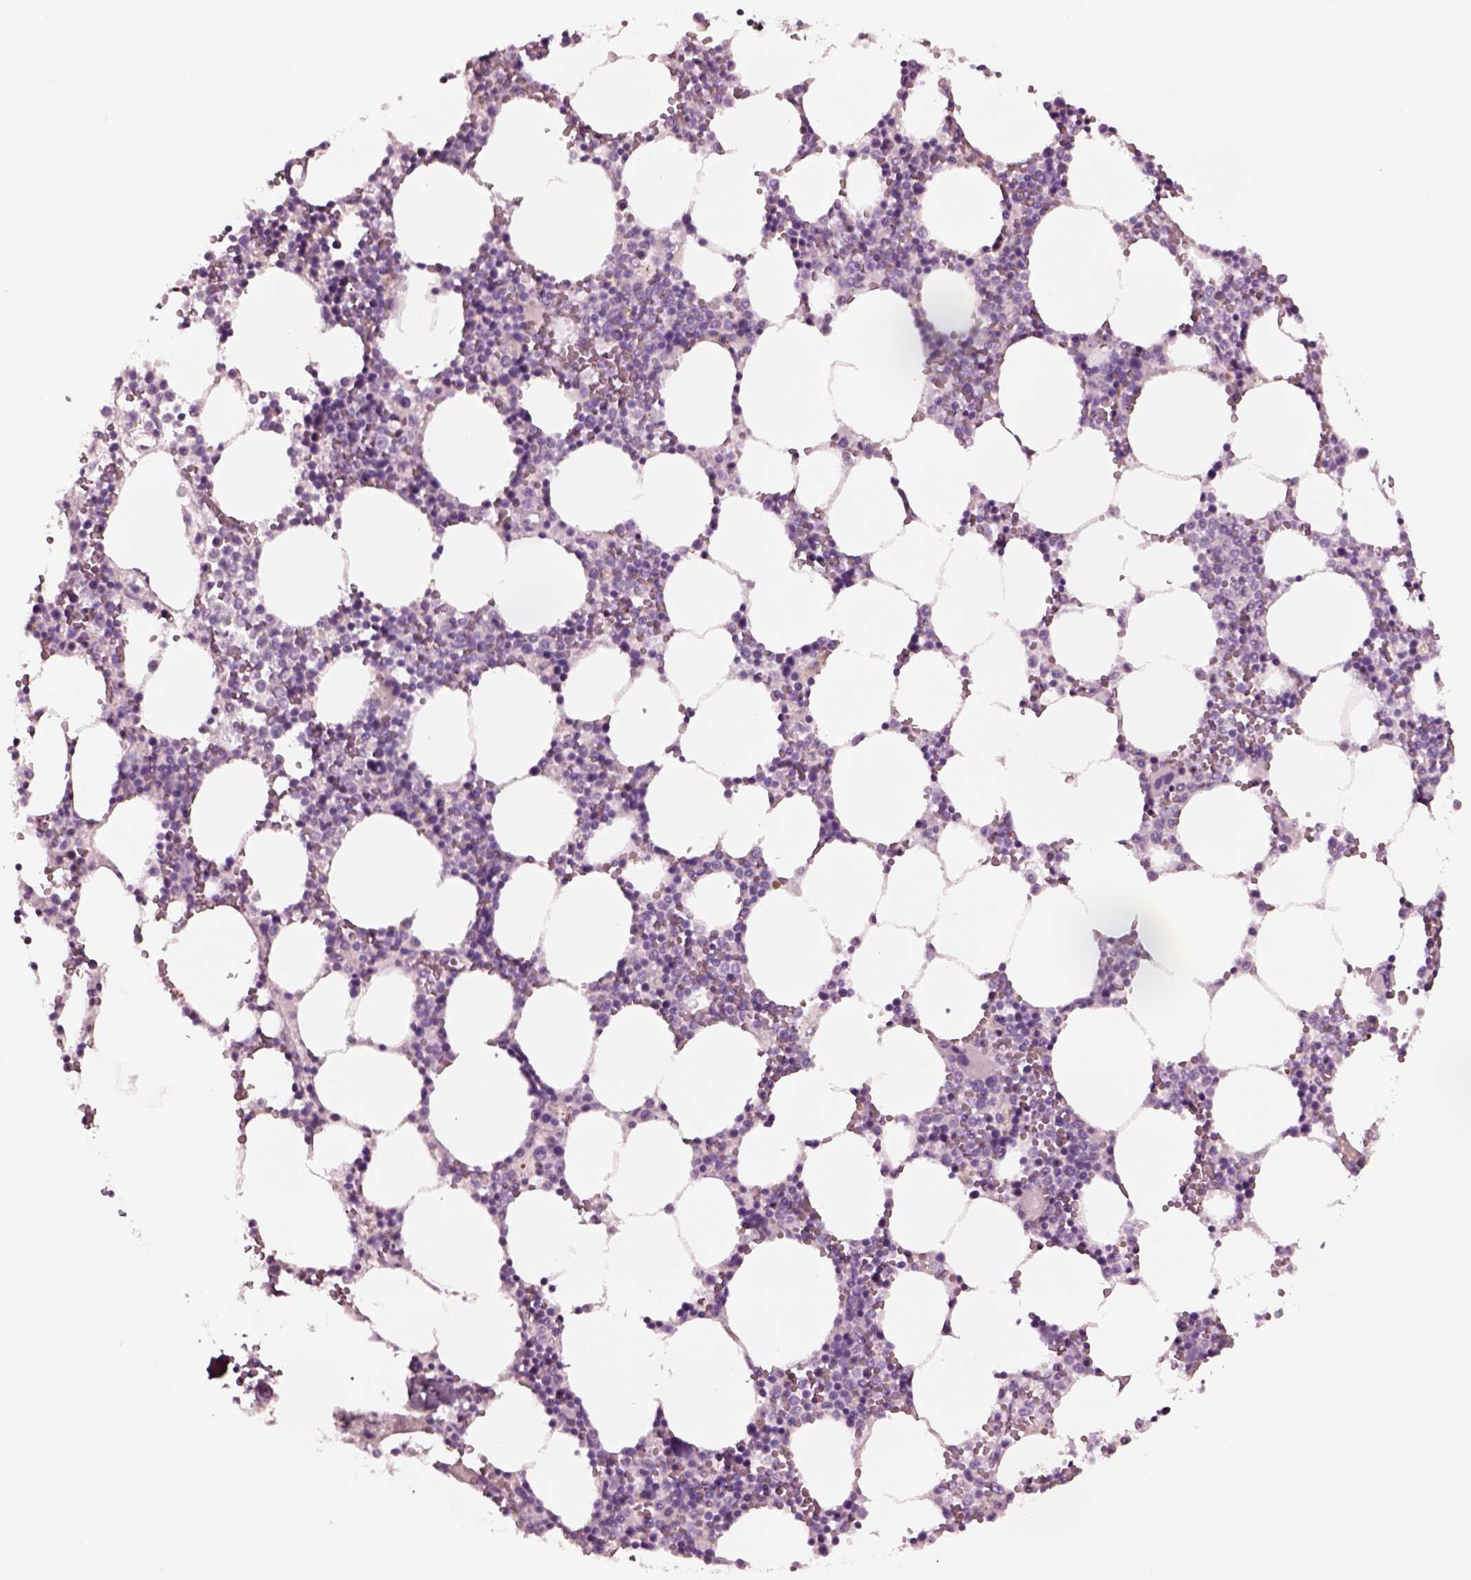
{"staining": {"intensity": "negative", "quantity": "none", "location": "none"}, "tissue": "bone marrow", "cell_type": "Hematopoietic cells", "image_type": "normal", "snomed": [{"axis": "morphology", "description": "Normal tissue, NOS"}, {"axis": "topography", "description": "Bone marrow"}], "caption": "Micrograph shows no significant protein positivity in hematopoietic cells of unremarkable bone marrow. Nuclei are stained in blue.", "gene": "NMRK2", "patient": {"sex": "female", "age": 64}}